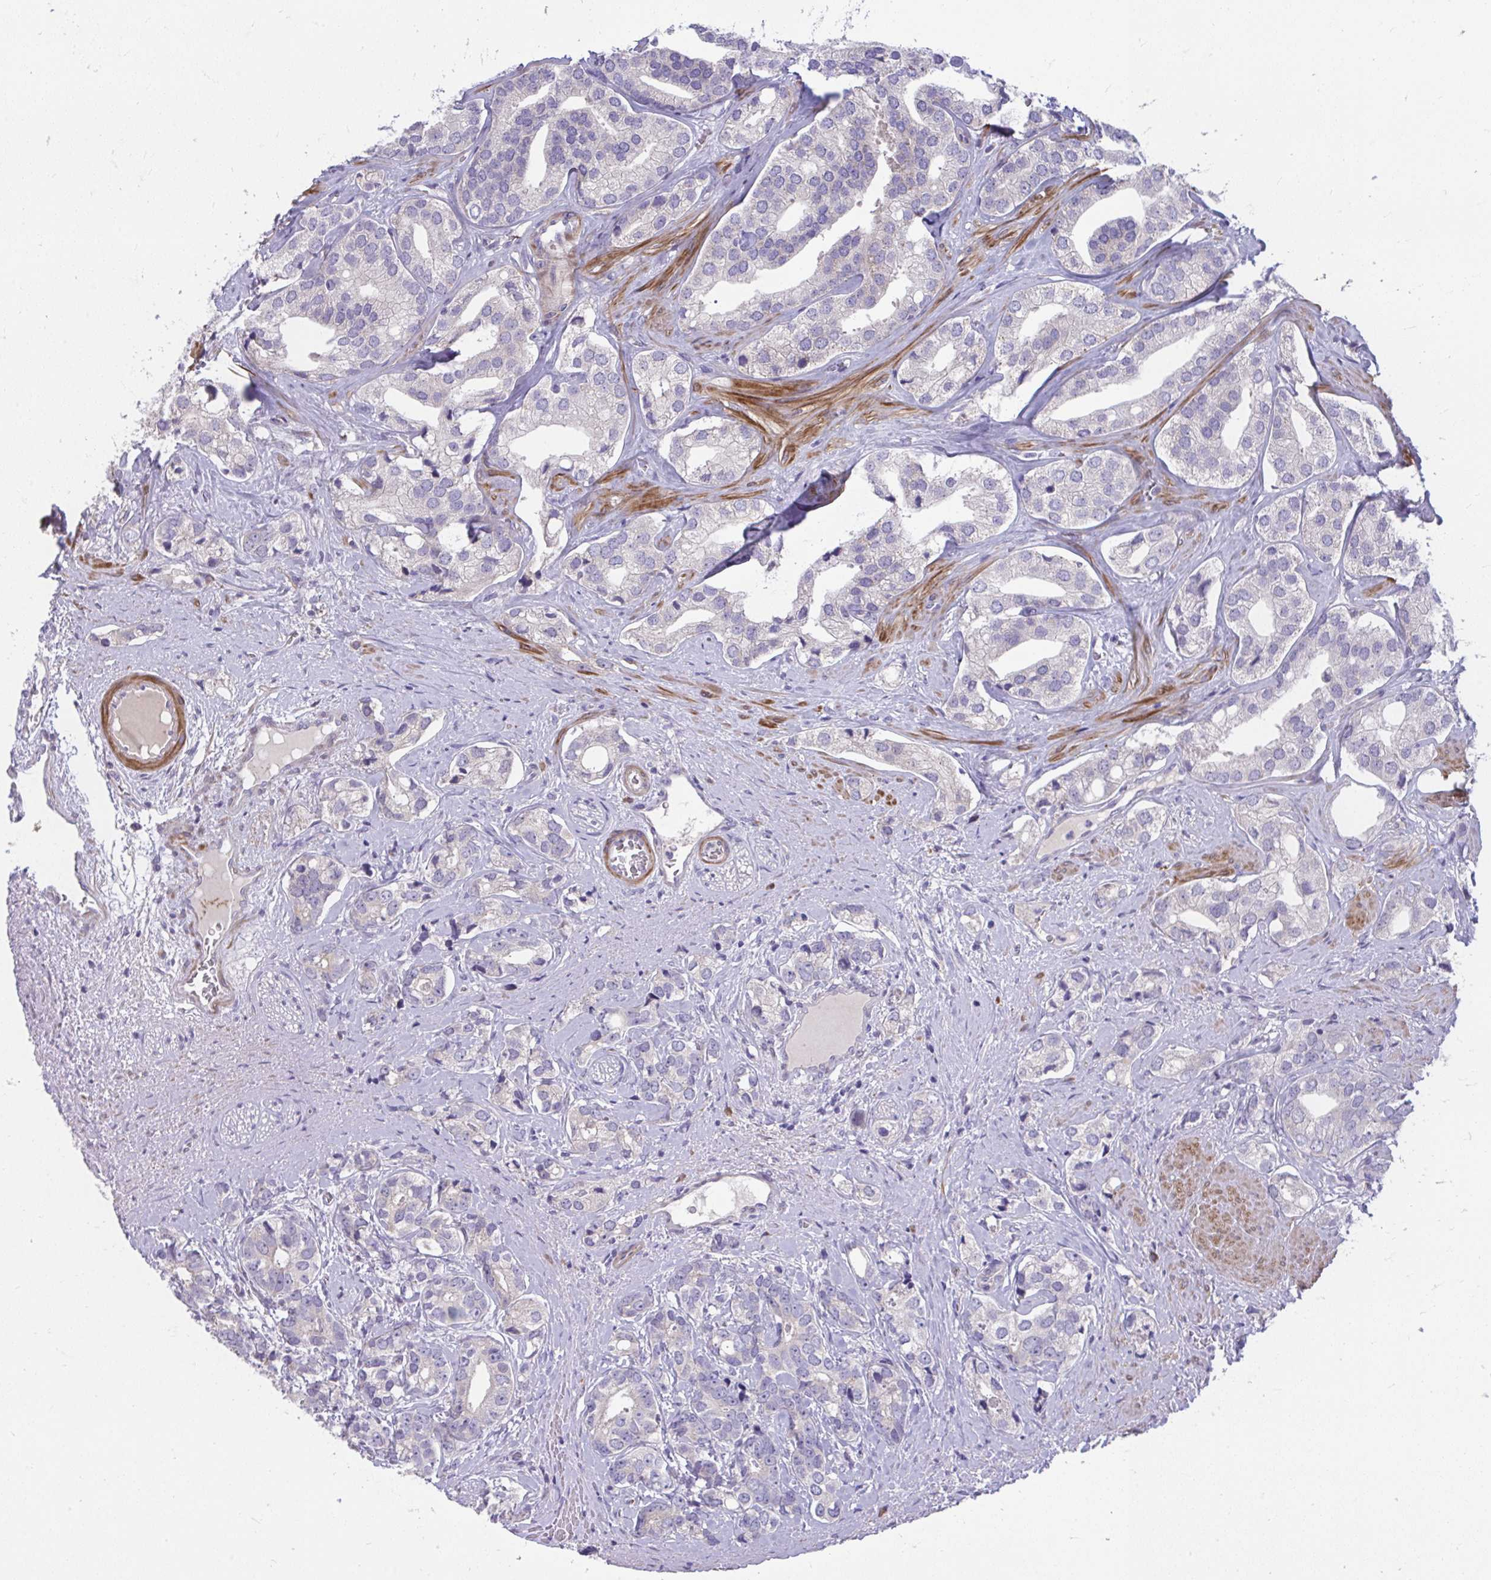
{"staining": {"intensity": "negative", "quantity": "none", "location": "none"}, "tissue": "prostate cancer", "cell_type": "Tumor cells", "image_type": "cancer", "snomed": [{"axis": "morphology", "description": "Adenocarcinoma, High grade"}, {"axis": "topography", "description": "Prostate"}], "caption": "This is an IHC histopathology image of human adenocarcinoma (high-grade) (prostate). There is no staining in tumor cells.", "gene": "PIGZ", "patient": {"sex": "male", "age": 58}}